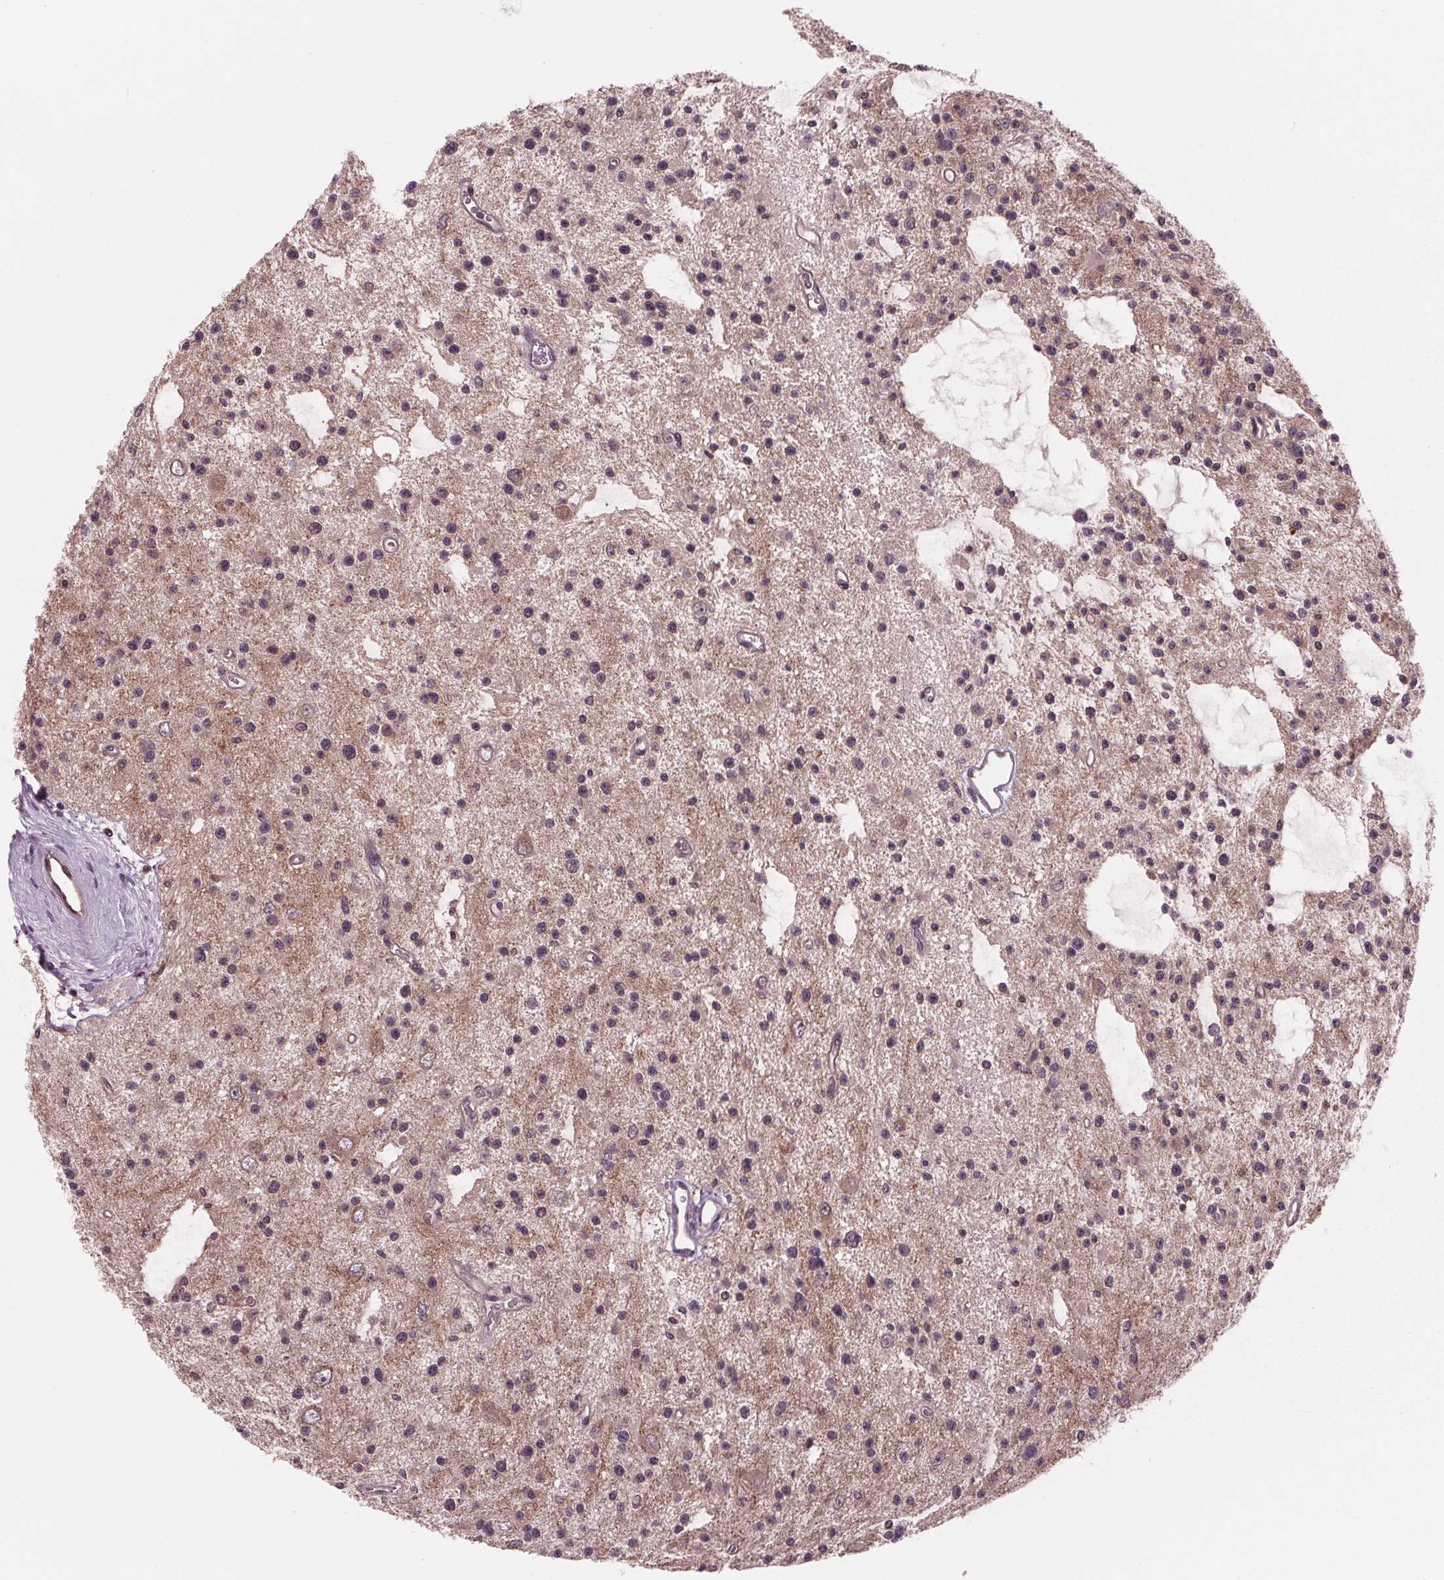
{"staining": {"intensity": "negative", "quantity": "none", "location": "none"}, "tissue": "glioma", "cell_type": "Tumor cells", "image_type": "cancer", "snomed": [{"axis": "morphology", "description": "Glioma, malignant, Low grade"}, {"axis": "topography", "description": "Brain"}], "caption": "Immunohistochemistry histopathology image of neoplastic tissue: human malignant low-grade glioma stained with DAB displays no significant protein expression in tumor cells.", "gene": "MAPK8", "patient": {"sex": "male", "age": 43}}